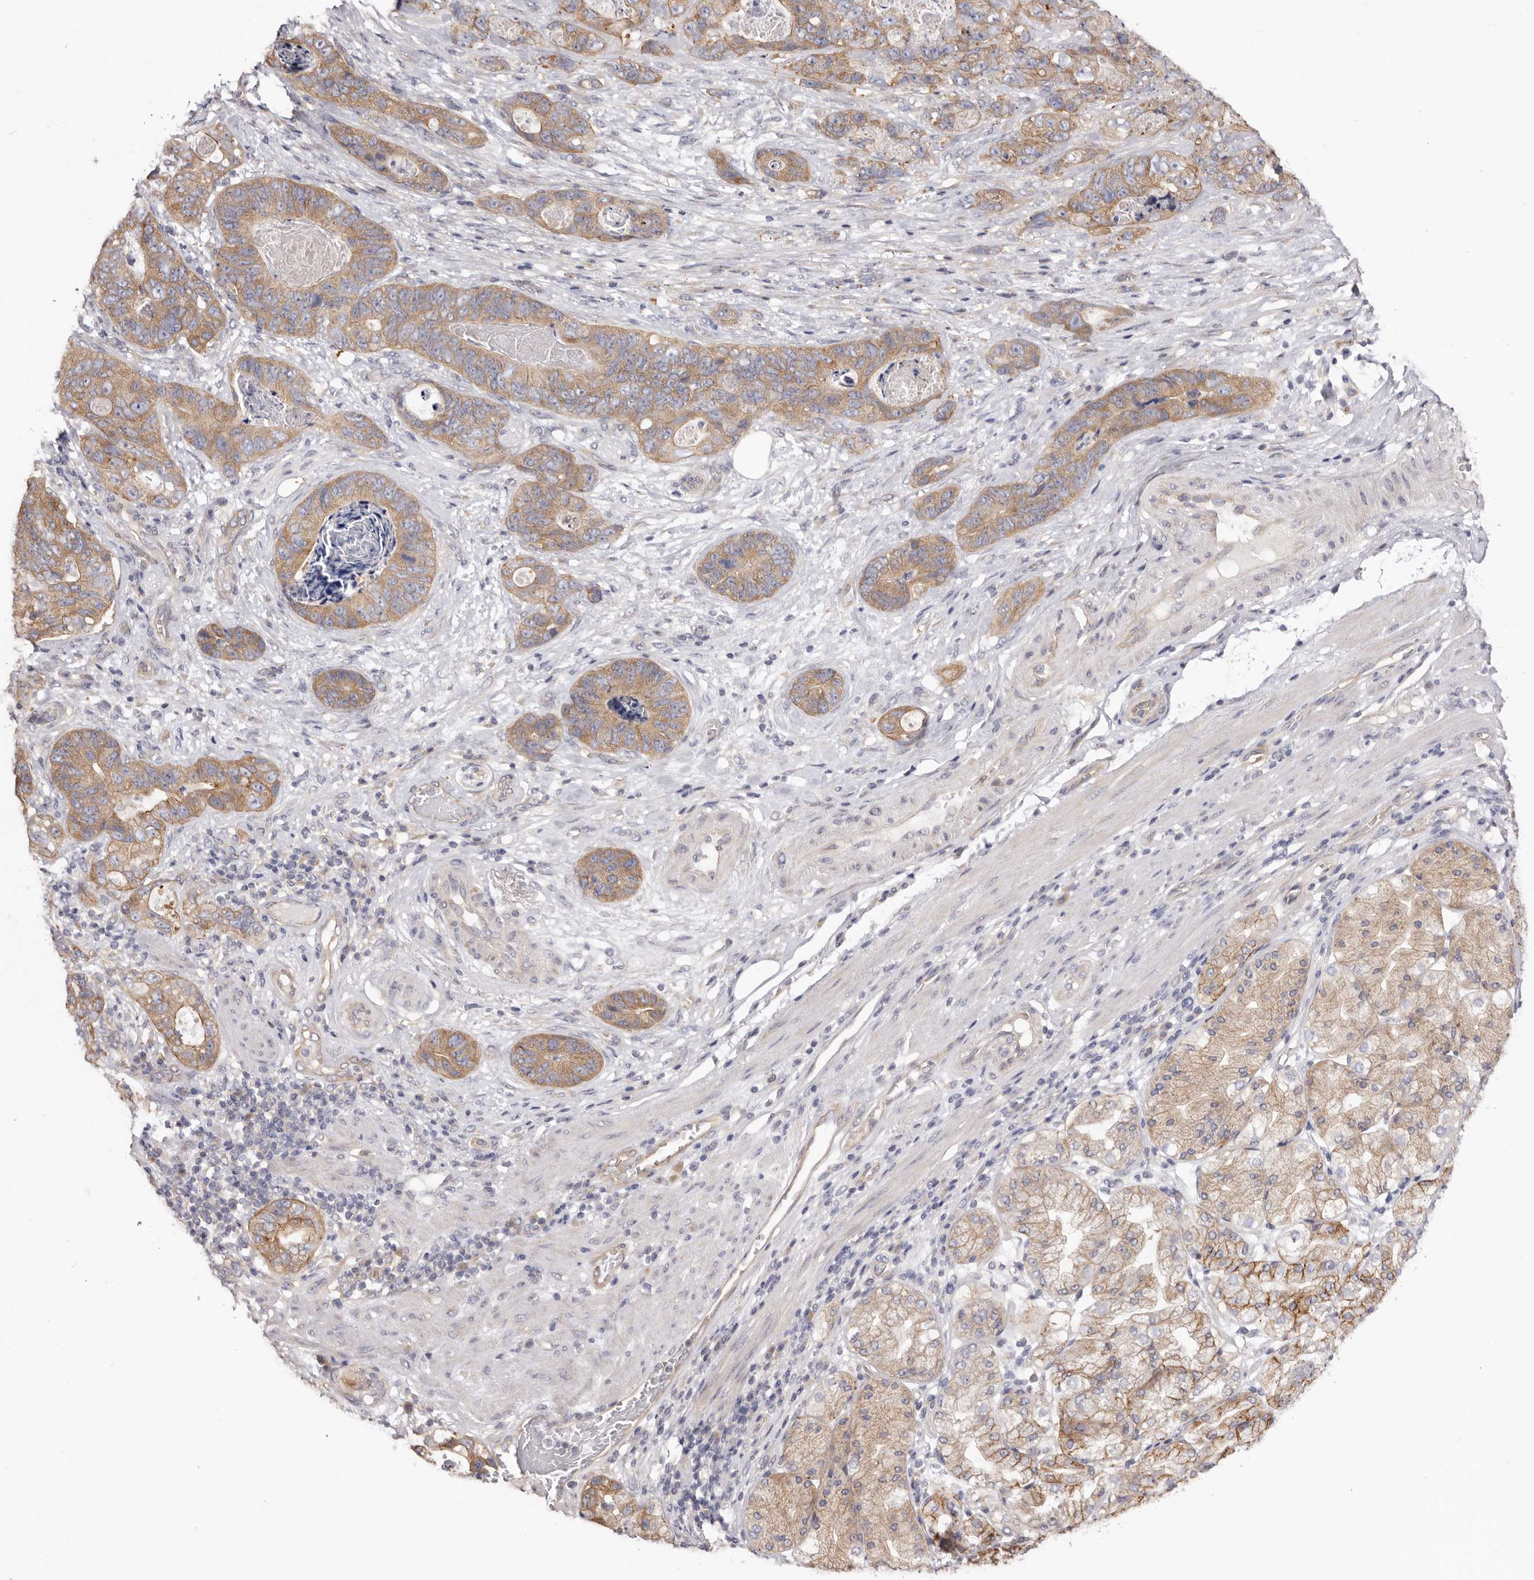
{"staining": {"intensity": "moderate", "quantity": ">75%", "location": "cytoplasmic/membranous"}, "tissue": "stomach cancer", "cell_type": "Tumor cells", "image_type": "cancer", "snomed": [{"axis": "morphology", "description": "Normal tissue, NOS"}, {"axis": "morphology", "description": "Adenocarcinoma, NOS"}, {"axis": "topography", "description": "Stomach"}], "caption": "Brown immunohistochemical staining in human stomach cancer shows moderate cytoplasmic/membranous expression in approximately >75% of tumor cells. Using DAB (brown) and hematoxylin (blue) stains, captured at high magnification using brightfield microscopy.", "gene": "FAM167B", "patient": {"sex": "female", "age": 89}}